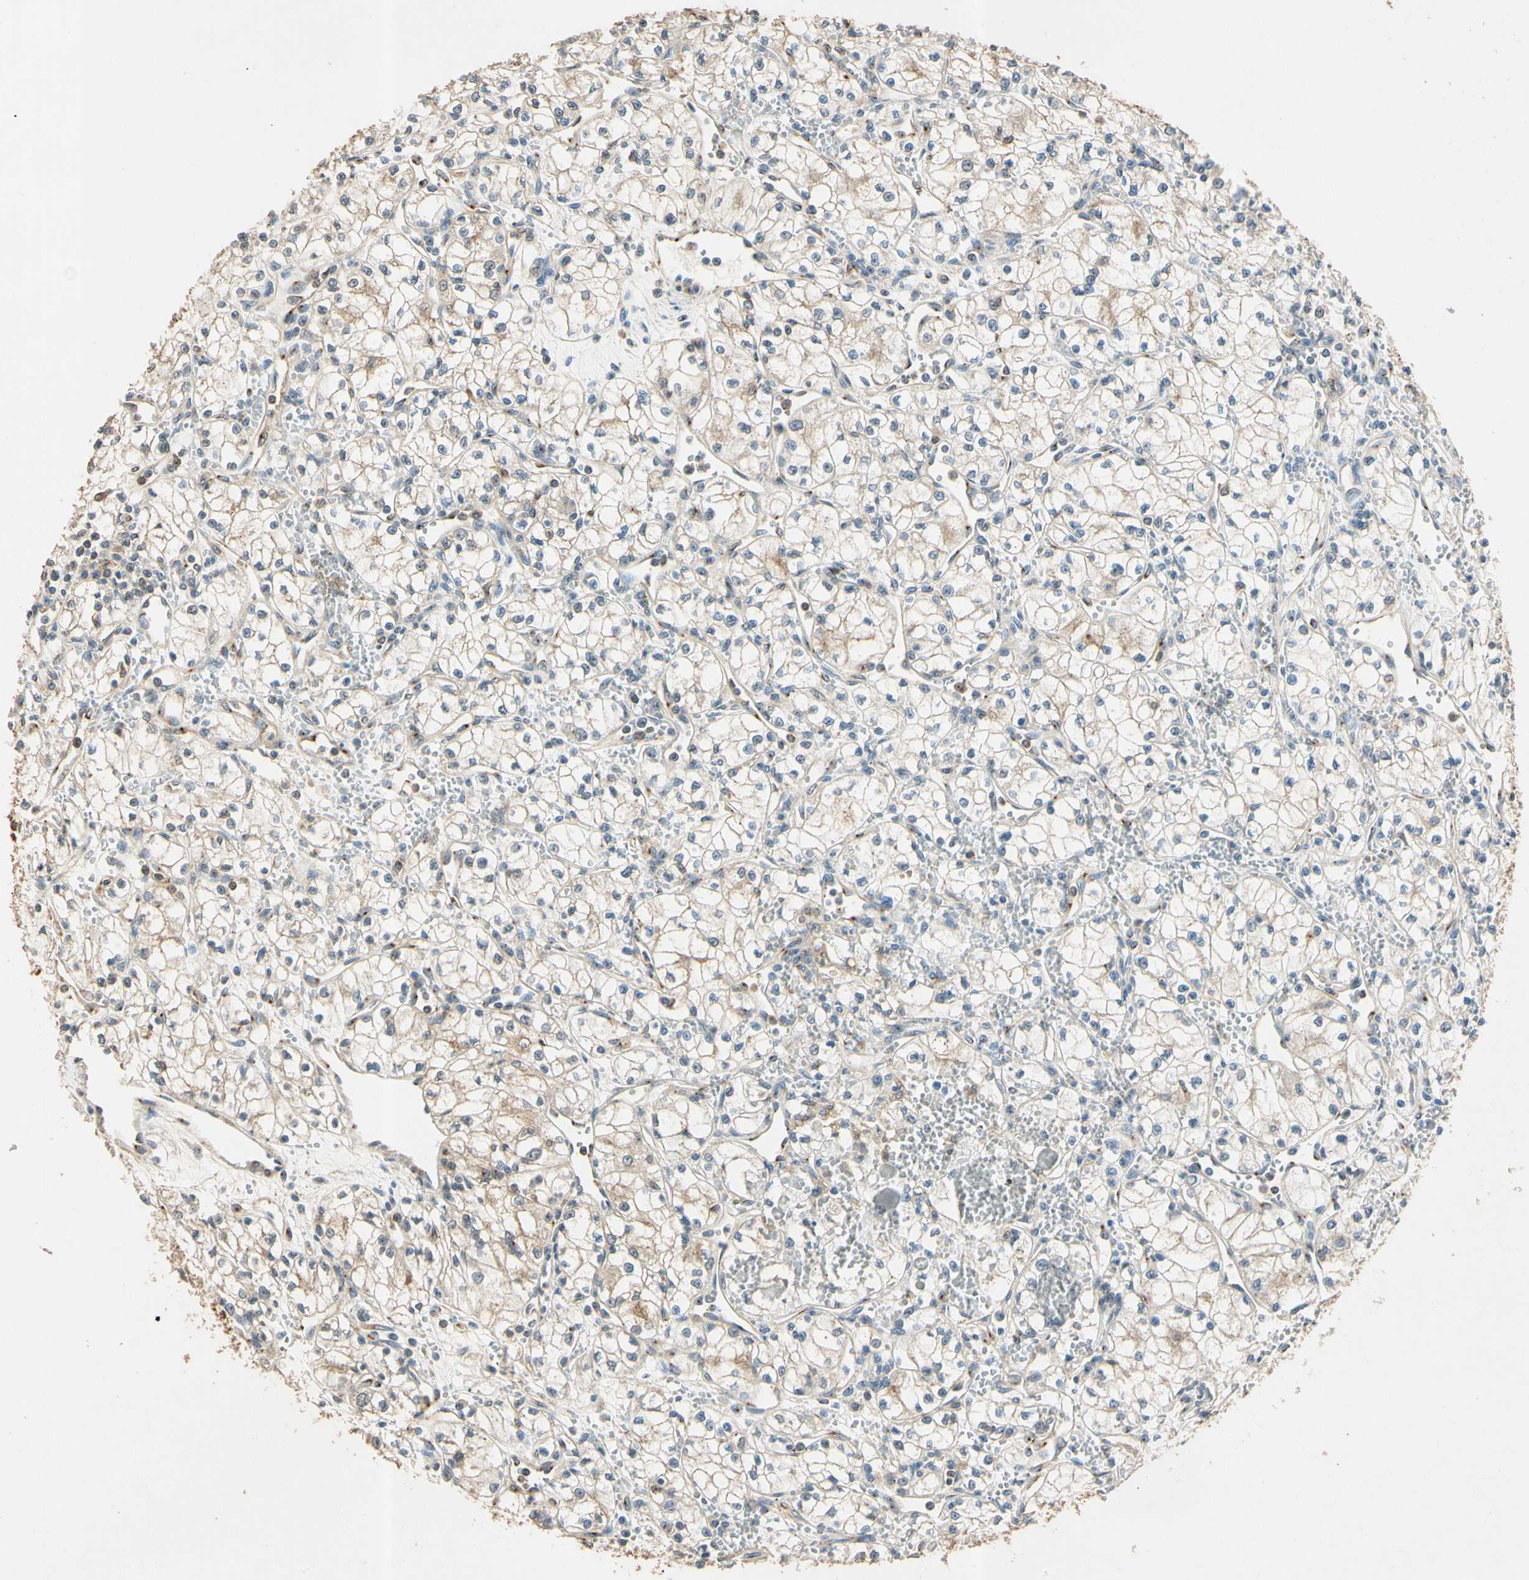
{"staining": {"intensity": "weak", "quantity": "<25%", "location": "cytoplasmic/membranous"}, "tissue": "renal cancer", "cell_type": "Tumor cells", "image_type": "cancer", "snomed": [{"axis": "morphology", "description": "Normal tissue, NOS"}, {"axis": "morphology", "description": "Adenocarcinoma, NOS"}, {"axis": "topography", "description": "Kidney"}], "caption": "High magnification brightfield microscopy of renal cancer (adenocarcinoma) stained with DAB (brown) and counterstained with hematoxylin (blue): tumor cells show no significant positivity.", "gene": "AKAP9", "patient": {"sex": "male", "age": 59}}